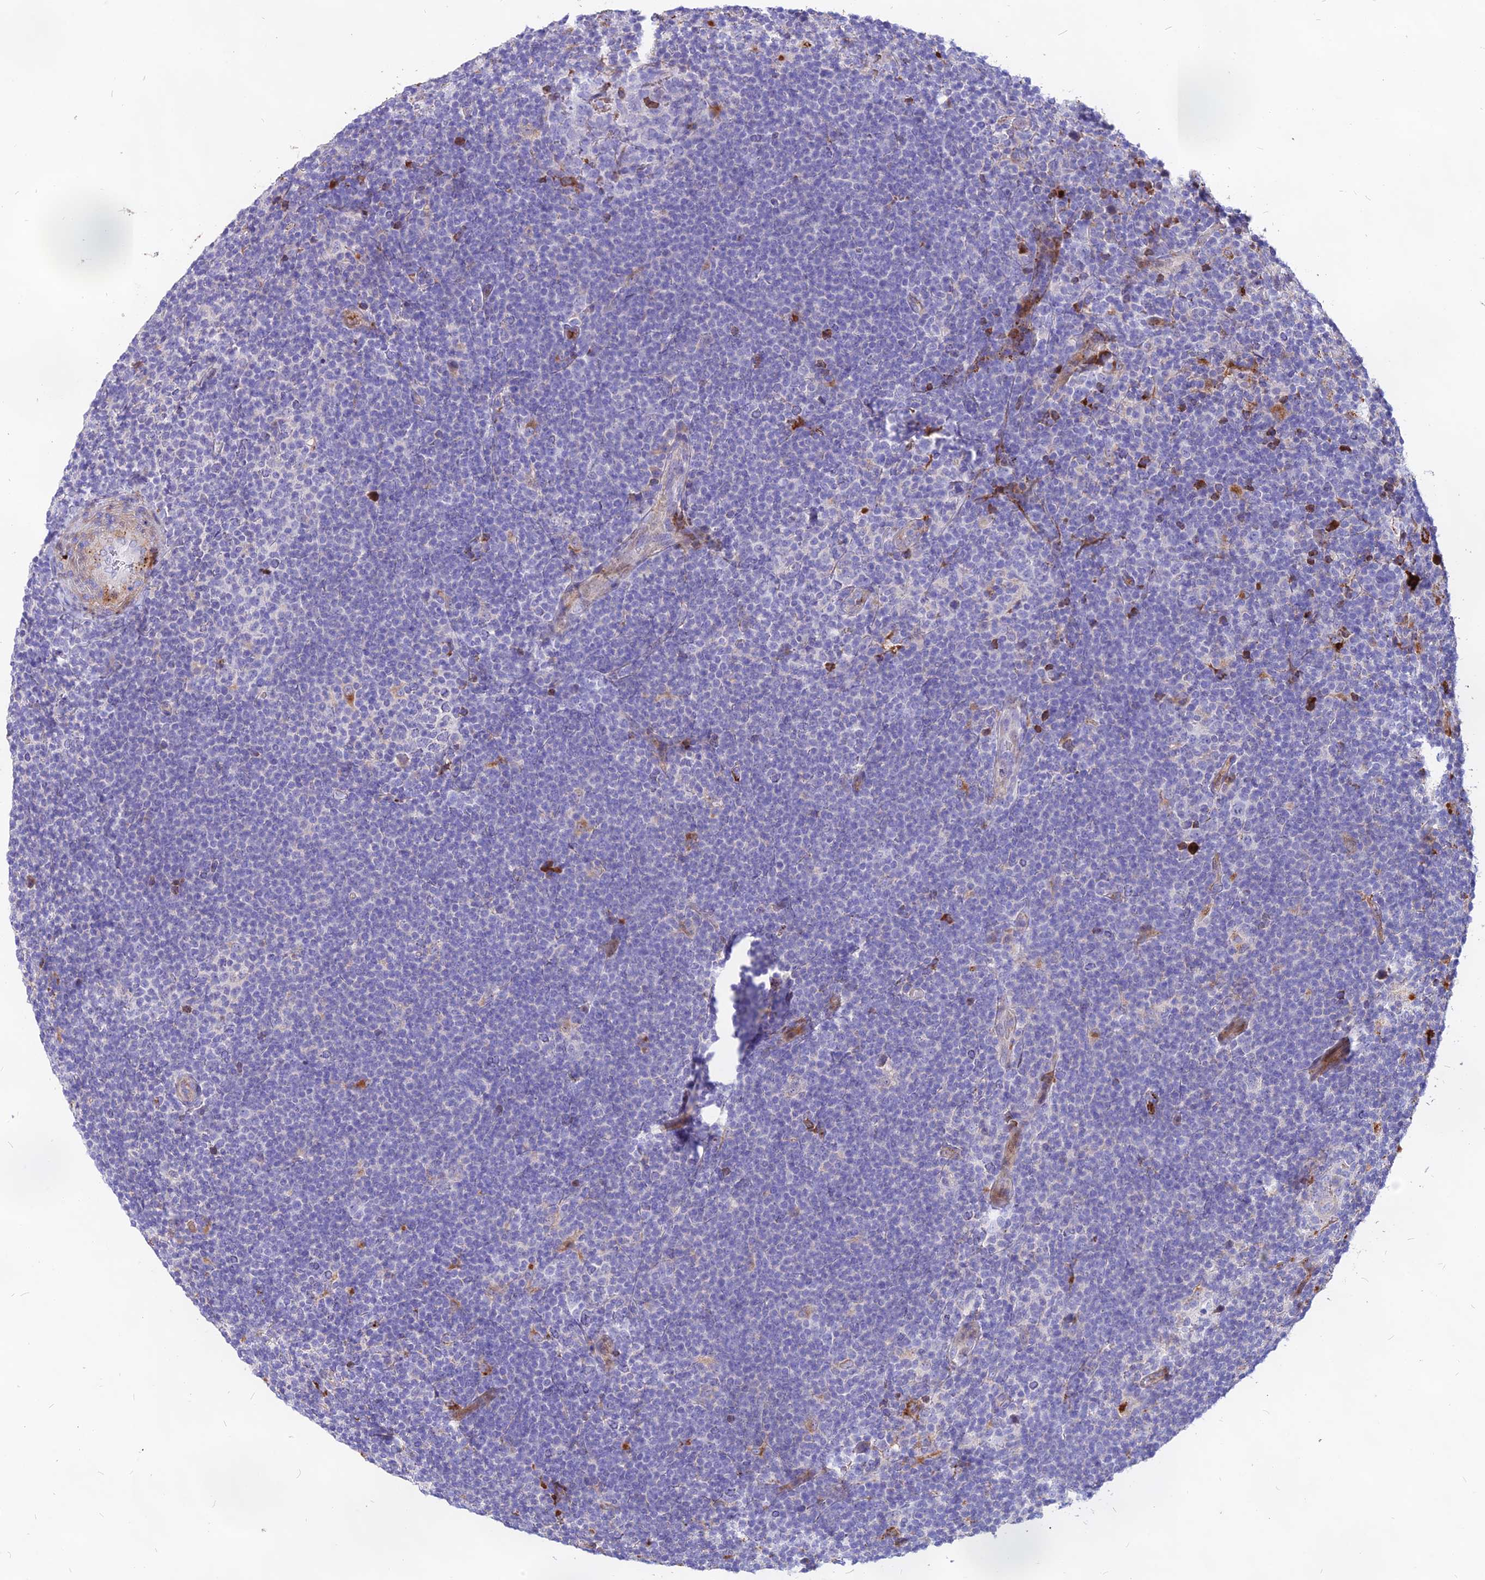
{"staining": {"intensity": "weak", "quantity": "<25%", "location": "cytoplasmic/membranous"}, "tissue": "lymphoma", "cell_type": "Tumor cells", "image_type": "cancer", "snomed": [{"axis": "morphology", "description": "Hodgkin's disease, NOS"}, {"axis": "topography", "description": "Lymph node"}], "caption": "This is an immunohistochemistry (IHC) micrograph of Hodgkin's disease. There is no staining in tumor cells.", "gene": "RIMOC1", "patient": {"sex": "female", "age": 57}}